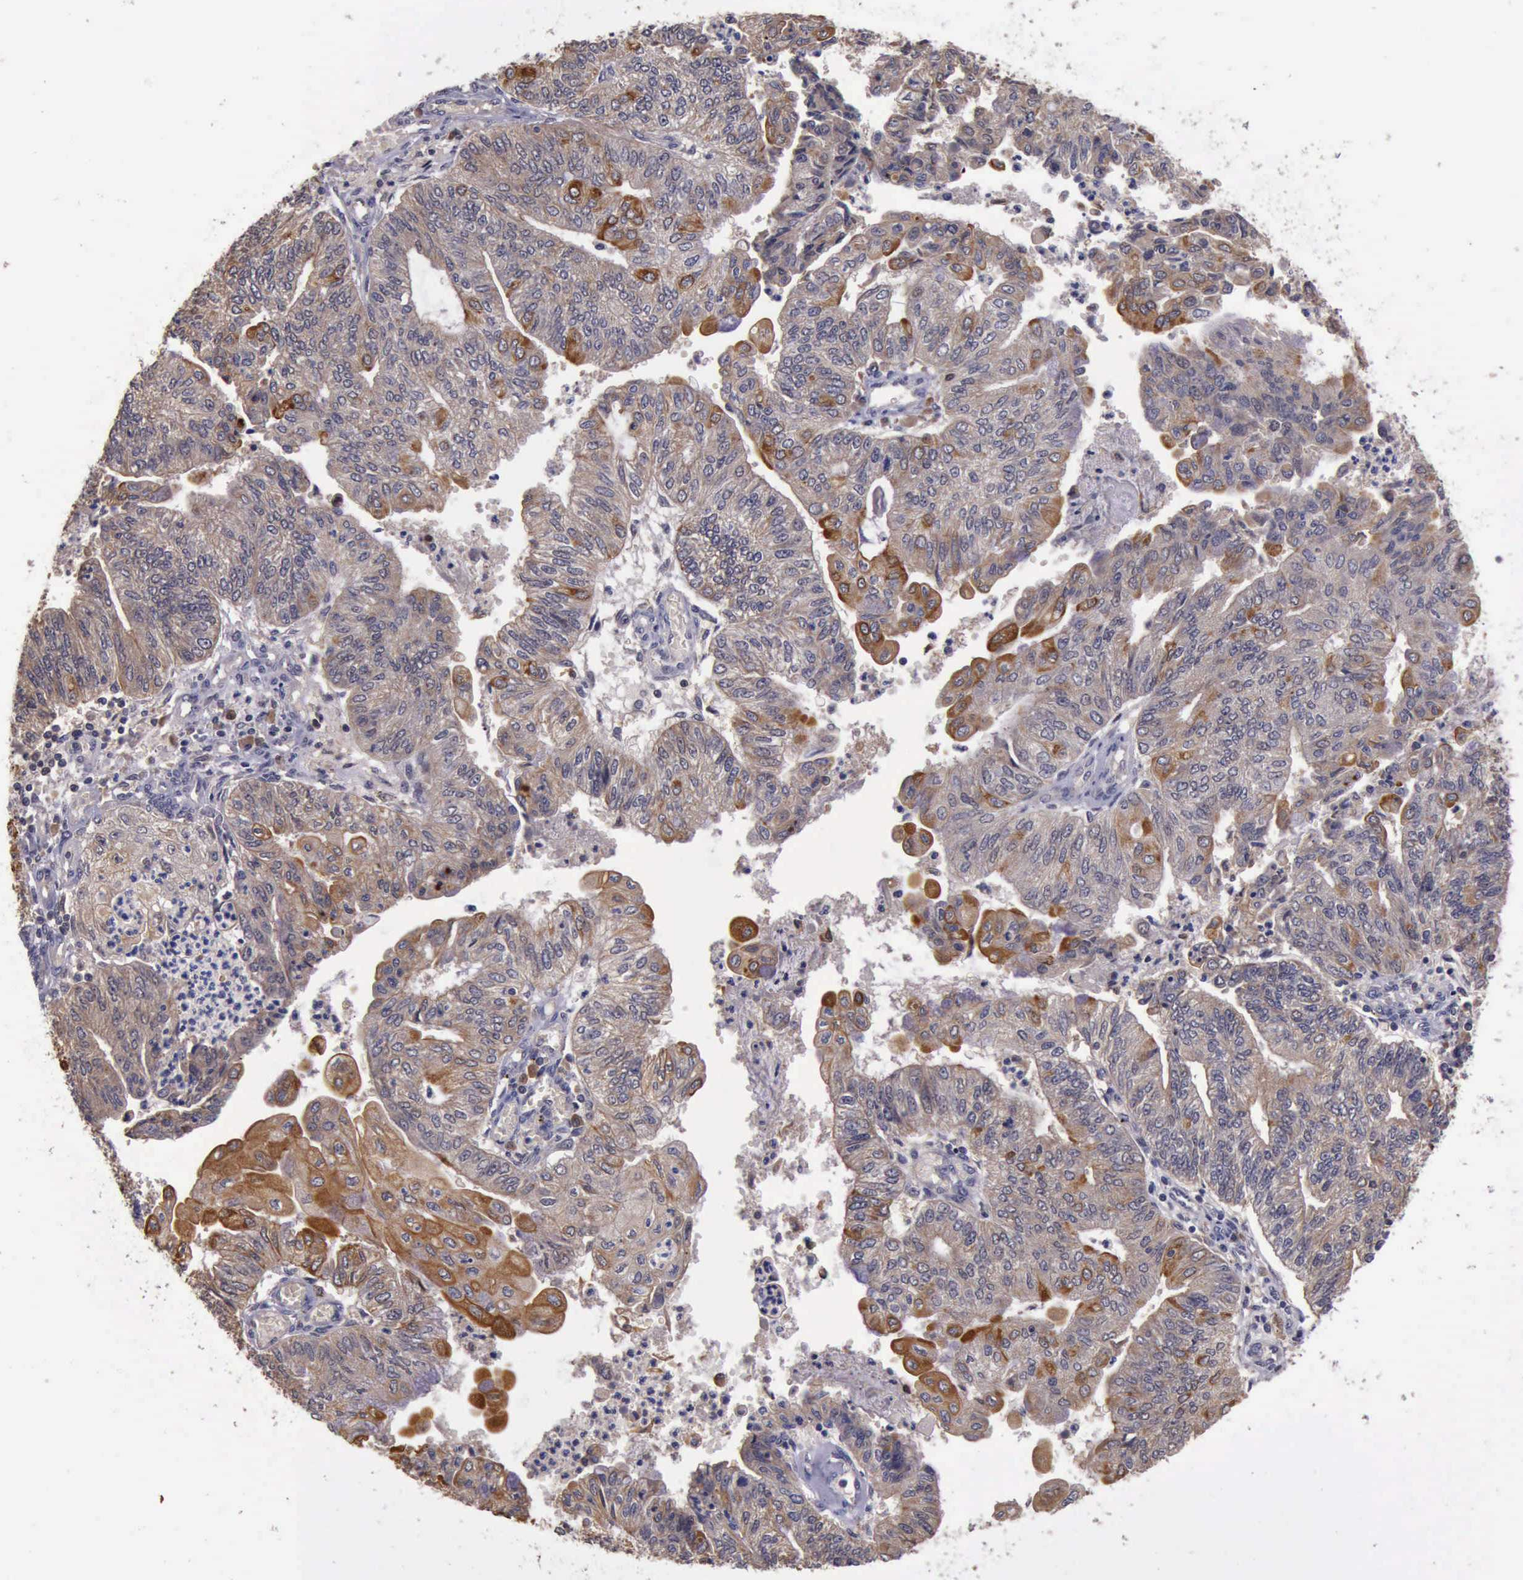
{"staining": {"intensity": "weak", "quantity": ">75%", "location": "cytoplasmic/membranous"}, "tissue": "endometrial cancer", "cell_type": "Tumor cells", "image_type": "cancer", "snomed": [{"axis": "morphology", "description": "Adenocarcinoma, NOS"}, {"axis": "topography", "description": "Endometrium"}], "caption": "Immunohistochemical staining of human adenocarcinoma (endometrial) exhibits low levels of weak cytoplasmic/membranous expression in approximately >75% of tumor cells.", "gene": "RAB39B", "patient": {"sex": "female", "age": 59}}